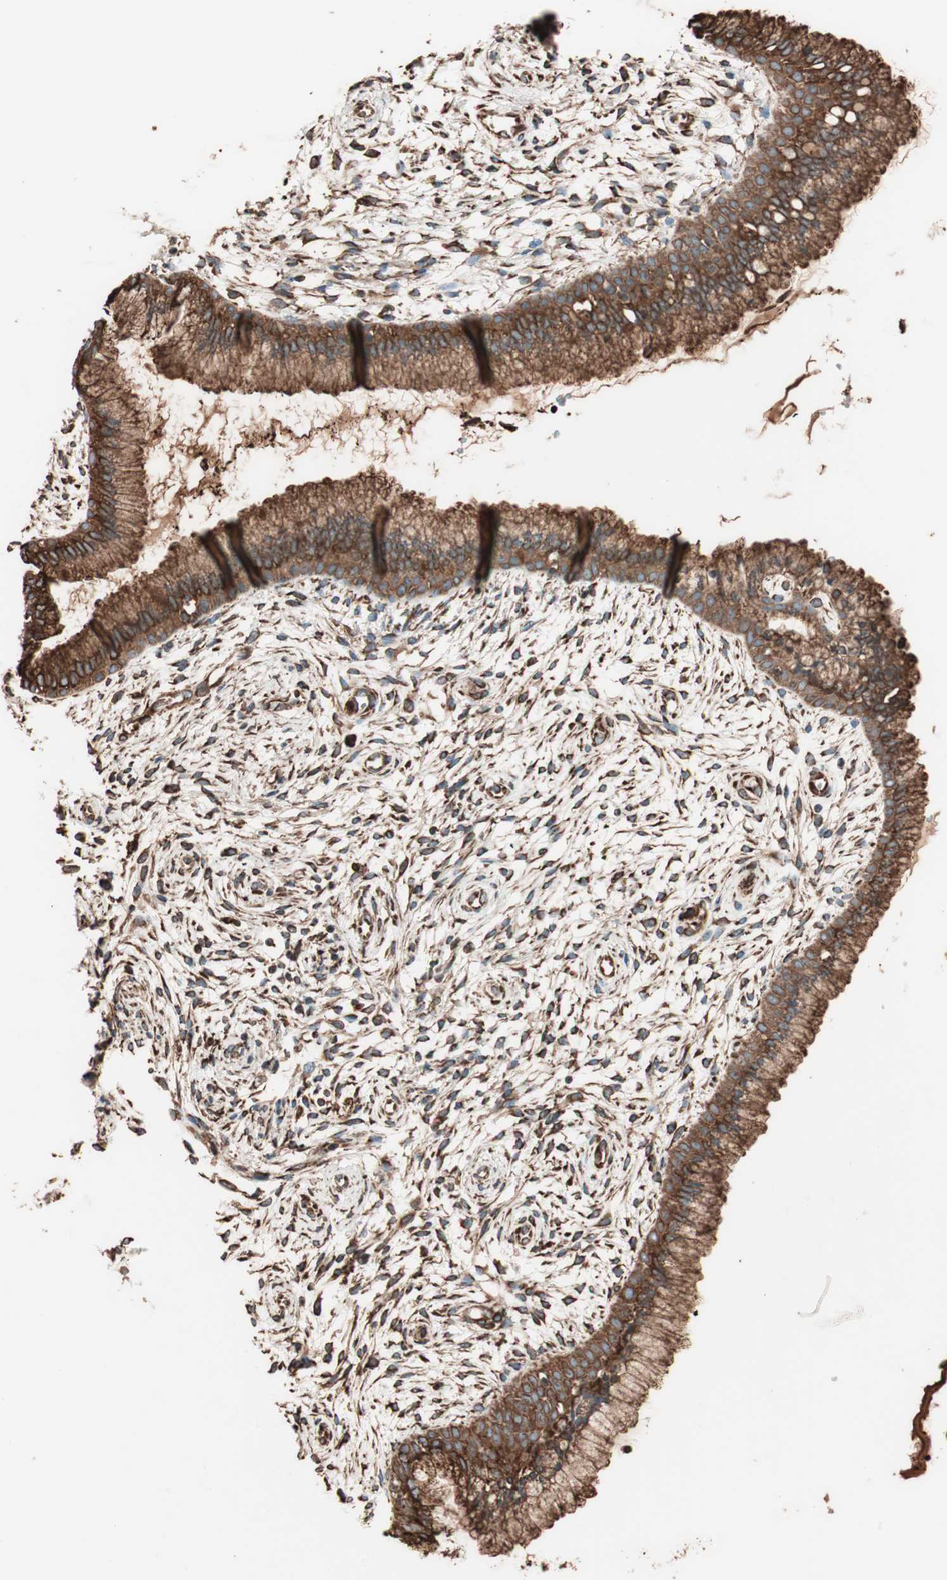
{"staining": {"intensity": "strong", "quantity": ">75%", "location": "cytoplasmic/membranous"}, "tissue": "cervix", "cell_type": "Glandular cells", "image_type": "normal", "snomed": [{"axis": "morphology", "description": "Normal tissue, NOS"}, {"axis": "topography", "description": "Cervix"}], "caption": "An image of human cervix stained for a protein shows strong cytoplasmic/membranous brown staining in glandular cells. (Stains: DAB in brown, nuclei in blue, Microscopy: brightfield microscopy at high magnification).", "gene": "VEGFA", "patient": {"sex": "female", "age": 39}}